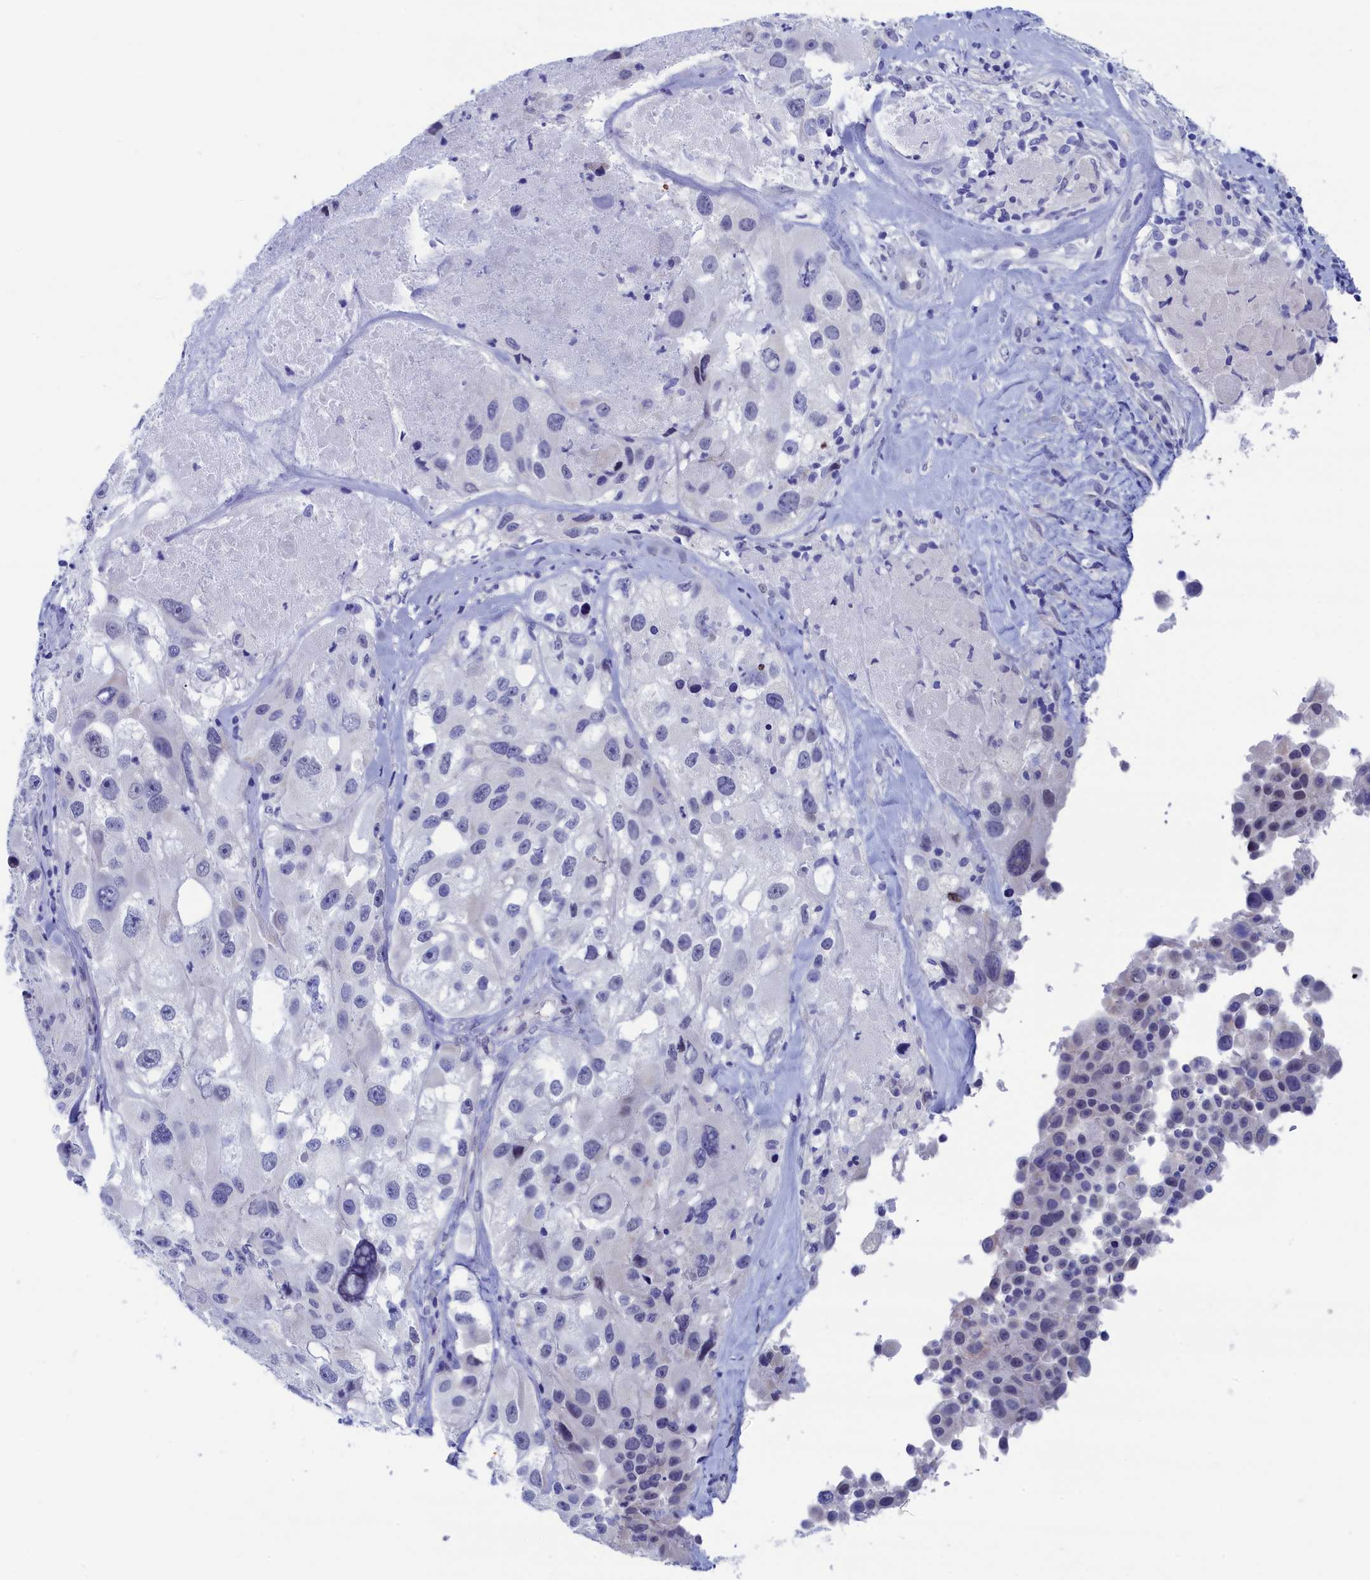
{"staining": {"intensity": "negative", "quantity": "none", "location": "none"}, "tissue": "melanoma", "cell_type": "Tumor cells", "image_type": "cancer", "snomed": [{"axis": "morphology", "description": "Malignant melanoma, Metastatic site"}, {"axis": "topography", "description": "Lymph node"}], "caption": "This is a photomicrograph of immunohistochemistry (IHC) staining of melanoma, which shows no positivity in tumor cells.", "gene": "WDR83", "patient": {"sex": "male", "age": 62}}